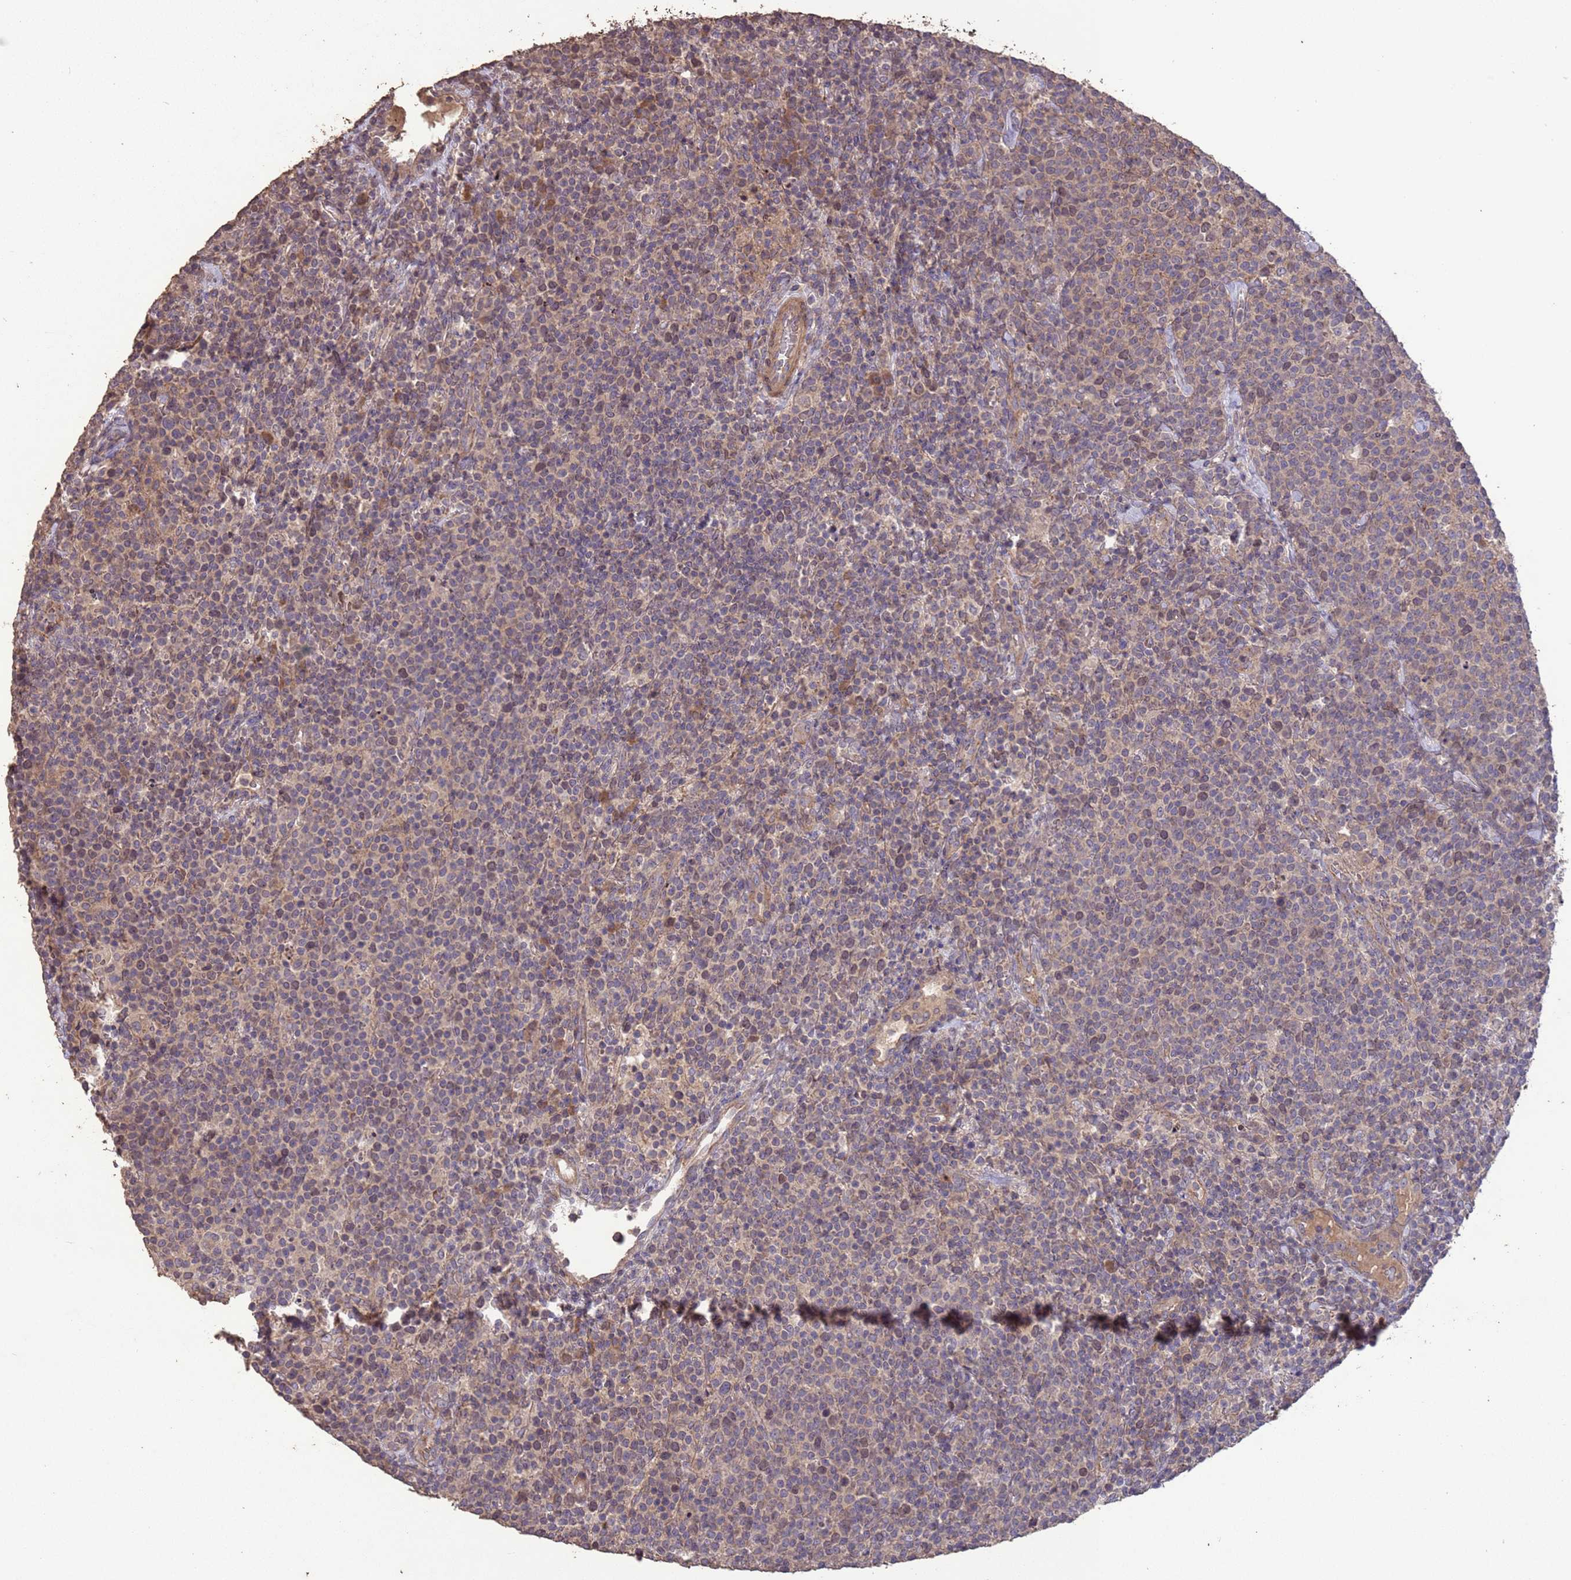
{"staining": {"intensity": "weak", "quantity": "<25%", "location": "cytoplasmic/membranous"}, "tissue": "lymphoma", "cell_type": "Tumor cells", "image_type": "cancer", "snomed": [{"axis": "morphology", "description": "Malignant lymphoma, non-Hodgkin's type, High grade"}, {"axis": "topography", "description": "Lymph node"}], "caption": "An immunohistochemistry (IHC) photomicrograph of malignant lymphoma, non-Hodgkin's type (high-grade) is shown. There is no staining in tumor cells of malignant lymphoma, non-Hodgkin's type (high-grade). (Brightfield microscopy of DAB immunohistochemistry (IHC) at high magnification).", "gene": "SLC9B2", "patient": {"sex": "male", "age": 61}}